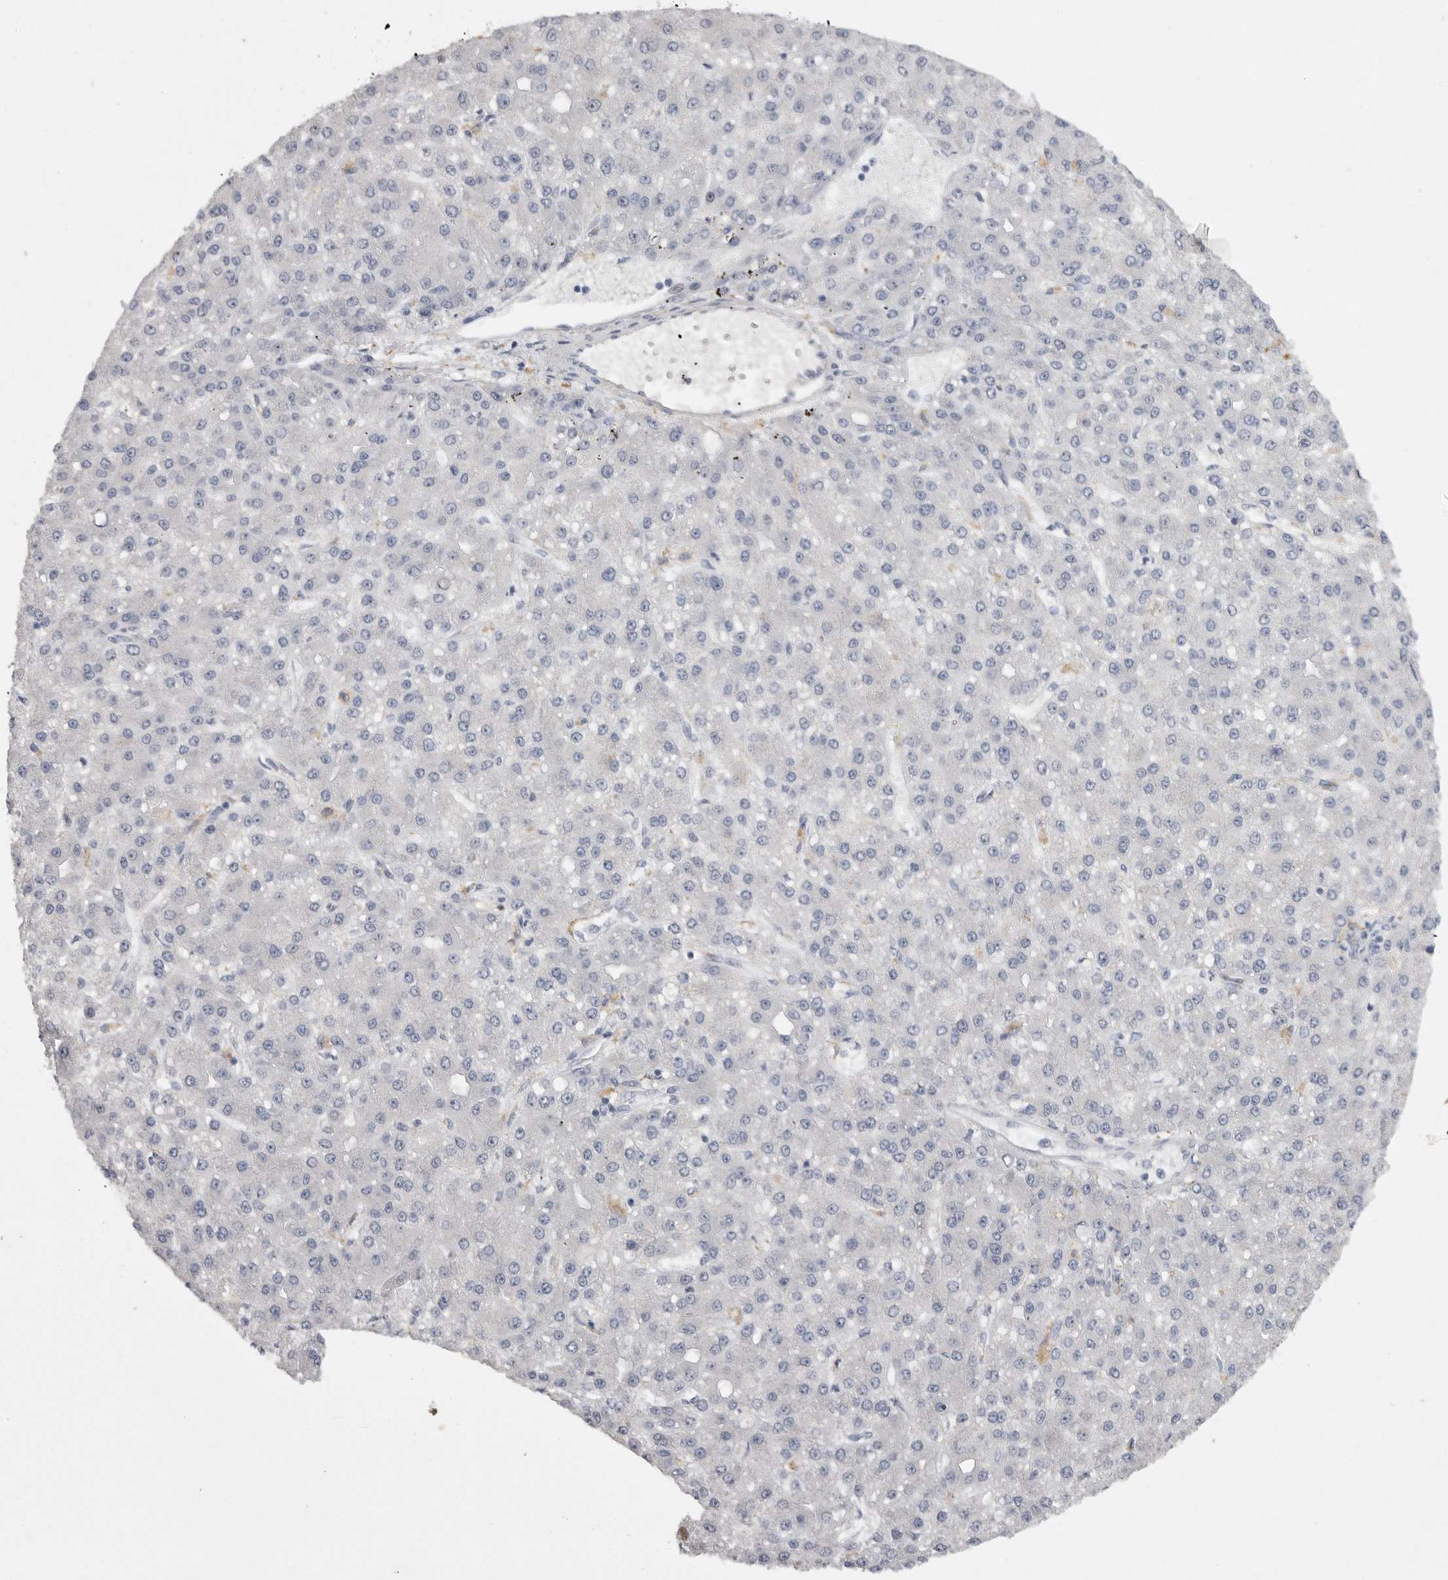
{"staining": {"intensity": "negative", "quantity": "none", "location": "none"}, "tissue": "liver cancer", "cell_type": "Tumor cells", "image_type": "cancer", "snomed": [{"axis": "morphology", "description": "Carcinoma, Hepatocellular, NOS"}, {"axis": "topography", "description": "Liver"}], "caption": "Liver hepatocellular carcinoma was stained to show a protein in brown. There is no significant expression in tumor cells. (Brightfield microscopy of DAB (3,3'-diaminobenzidine) immunohistochemistry at high magnification).", "gene": "EDEM3", "patient": {"sex": "male", "age": 67}}